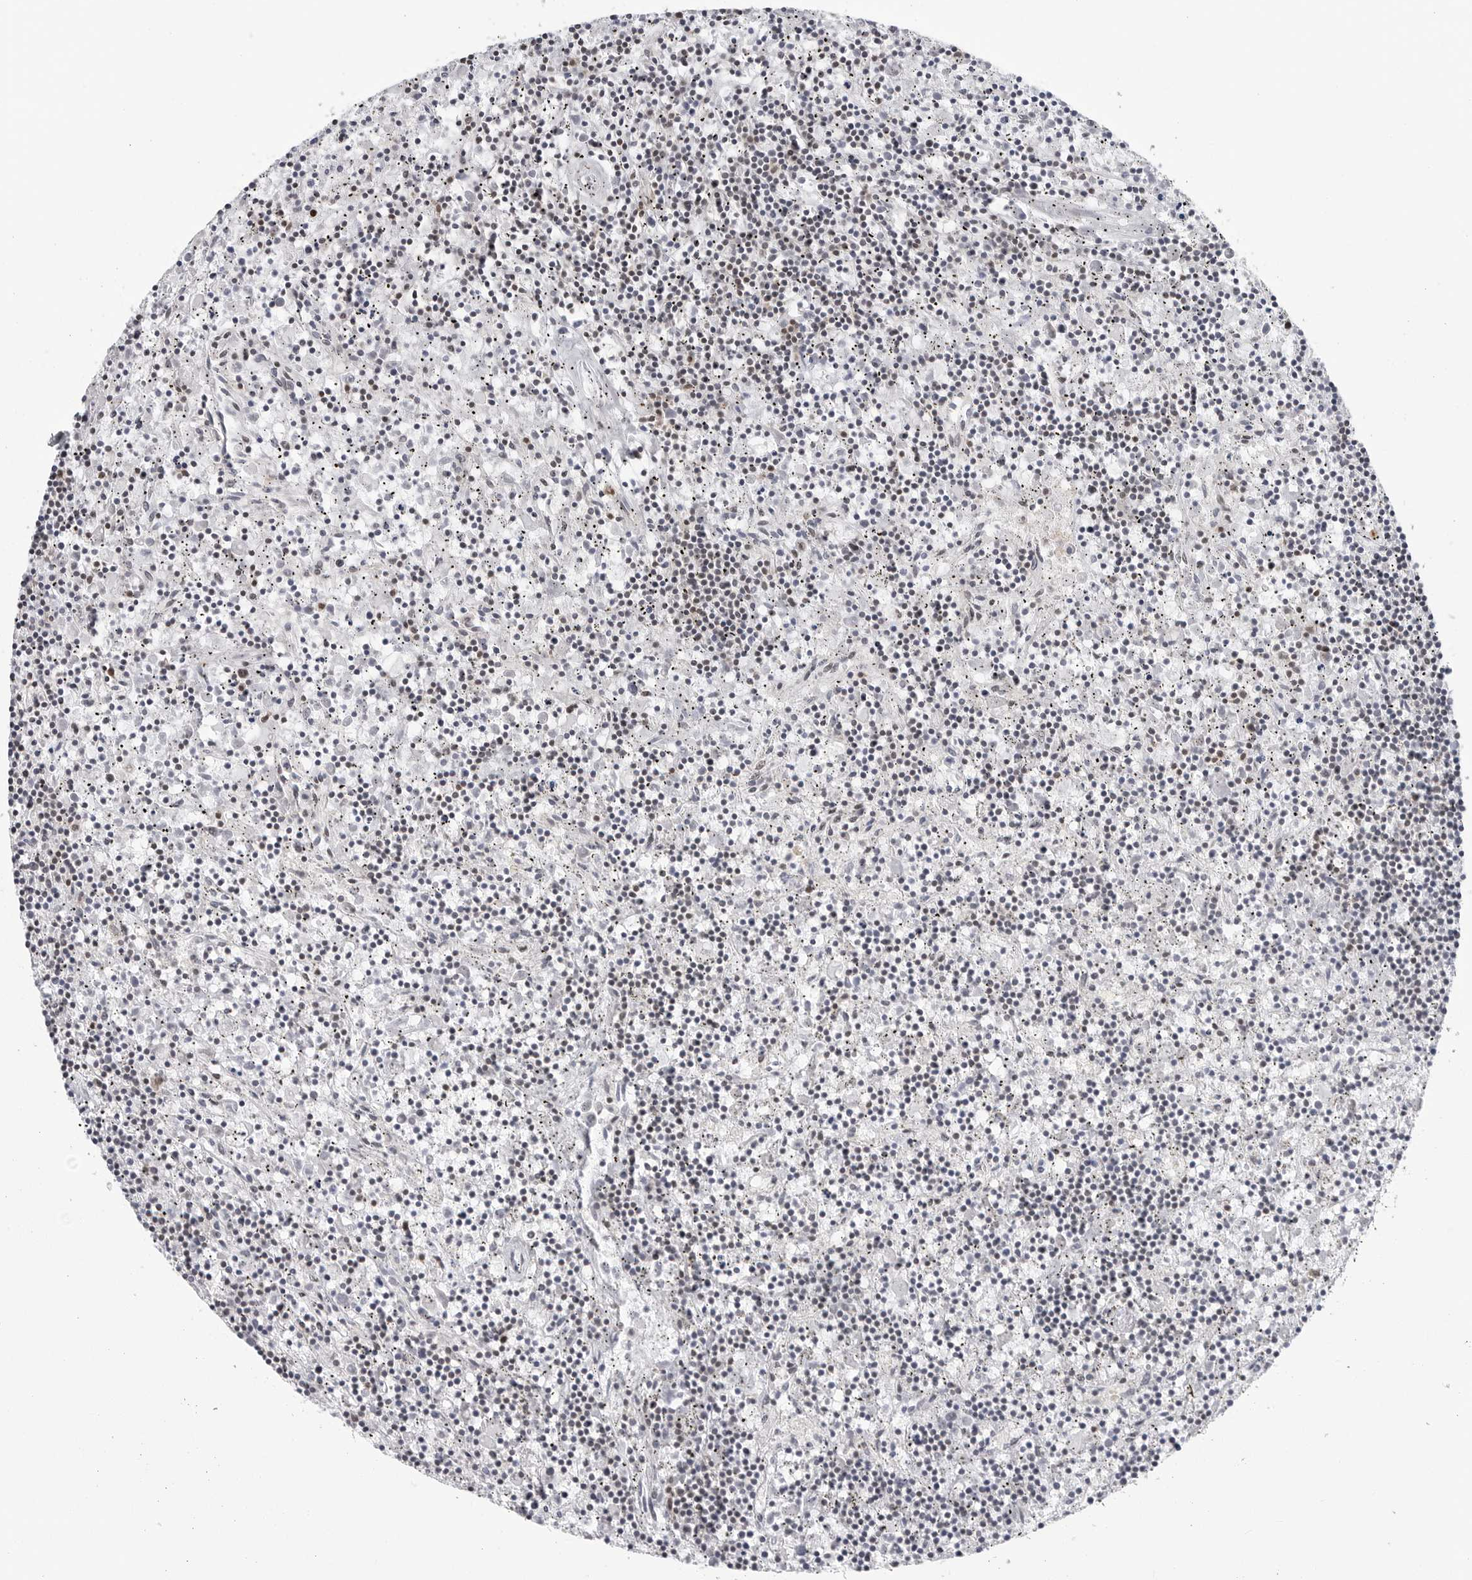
{"staining": {"intensity": "negative", "quantity": "none", "location": "none"}, "tissue": "lymphoma", "cell_type": "Tumor cells", "image_type": "cancer", "snomed": [{"axis": "morphology", "description": "Malignant lymphoma, non-Hodgkin's type, Low grade"}, {"axis": "topography", "description": "Spleen"}], "caption": "Tumor cells are negative for brown protein staining in malignant lymphoma, non-Hodgkin's type (low-grade).", "gene": "FAM135B", "patient": {"sex": "male", "age": 76}}